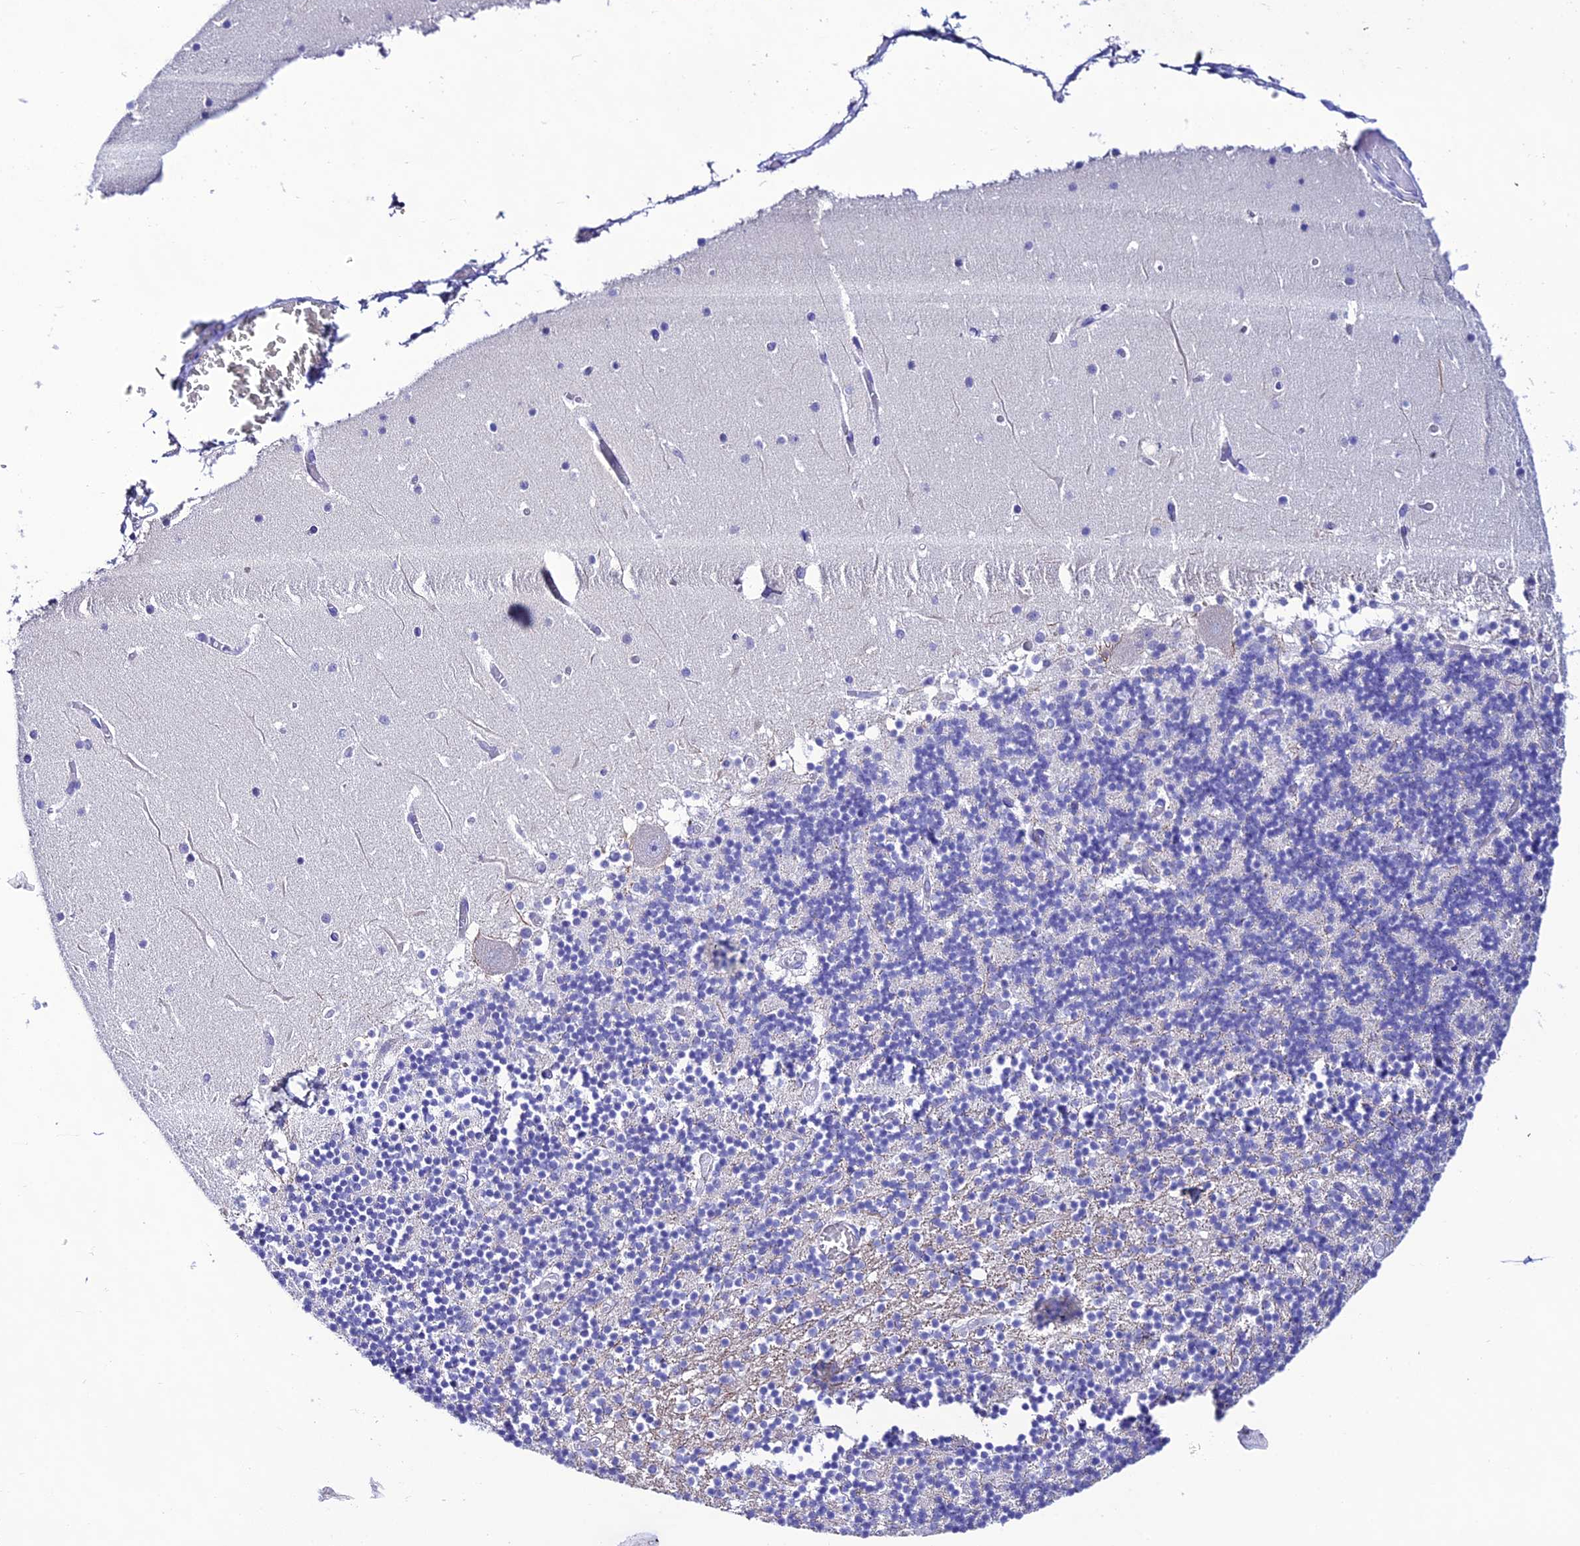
{"staining": {"intensity": "negative", "quantity": "none", "location": "none"}, "tissue": "cerebellum", "cell_type": "Cells in granular layer", "image_type": "normal", "snomed": [{"axis": "morphology", "description": "Normal tissue, NOS"}, {"axis": "topography", "description": "Cerebellum"}], "caption": "IHC photomicrograph of normal cerebellum stained for a protein (brown), which exhibits no staining in cells in granular layer.", "gene": "NLRP6", "patient": {"sex": "female", "age": 28}}